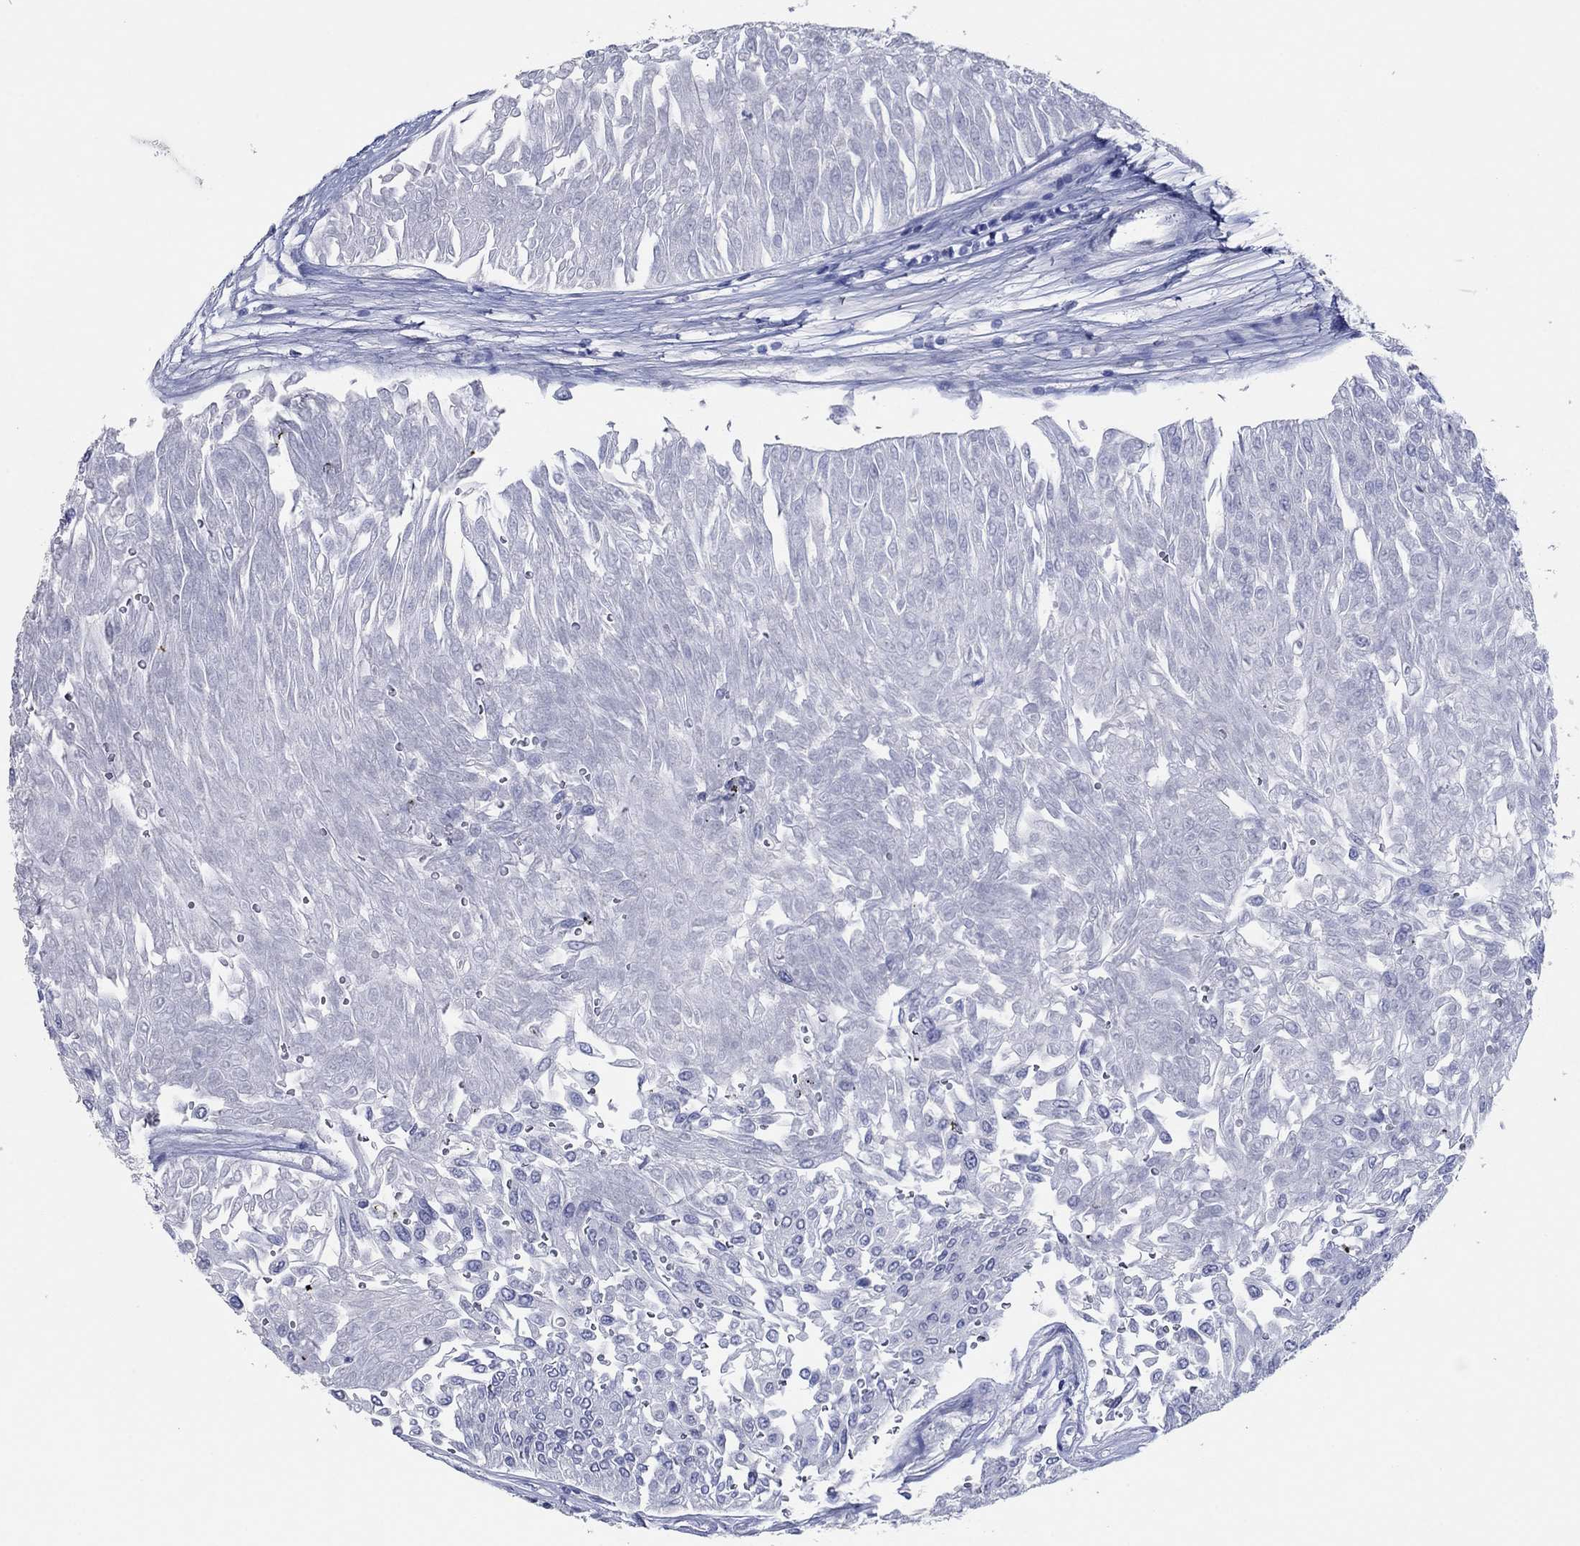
{"staining": {"intensity": "negative", "quantity": "none", "location": "none"}, "tissue": "urothelial cancer", "cell_type": "Tumor cells", "image_type": "cancer", "snomed": [{"axis": "morphology", "description": "Urothelial carcinoma, Low grade"}, {"axis": "topography", "description": "Urinary bladder"}], "caption": "The photomicrograph shows no staining of tumor cells in urothelial carcinoma (low-grade). (Brightfield microscopy of DAB immunohistochemistry at high magnification).", "gene": "POU5F1", "patient": {"sex": "male", "age": 67}}